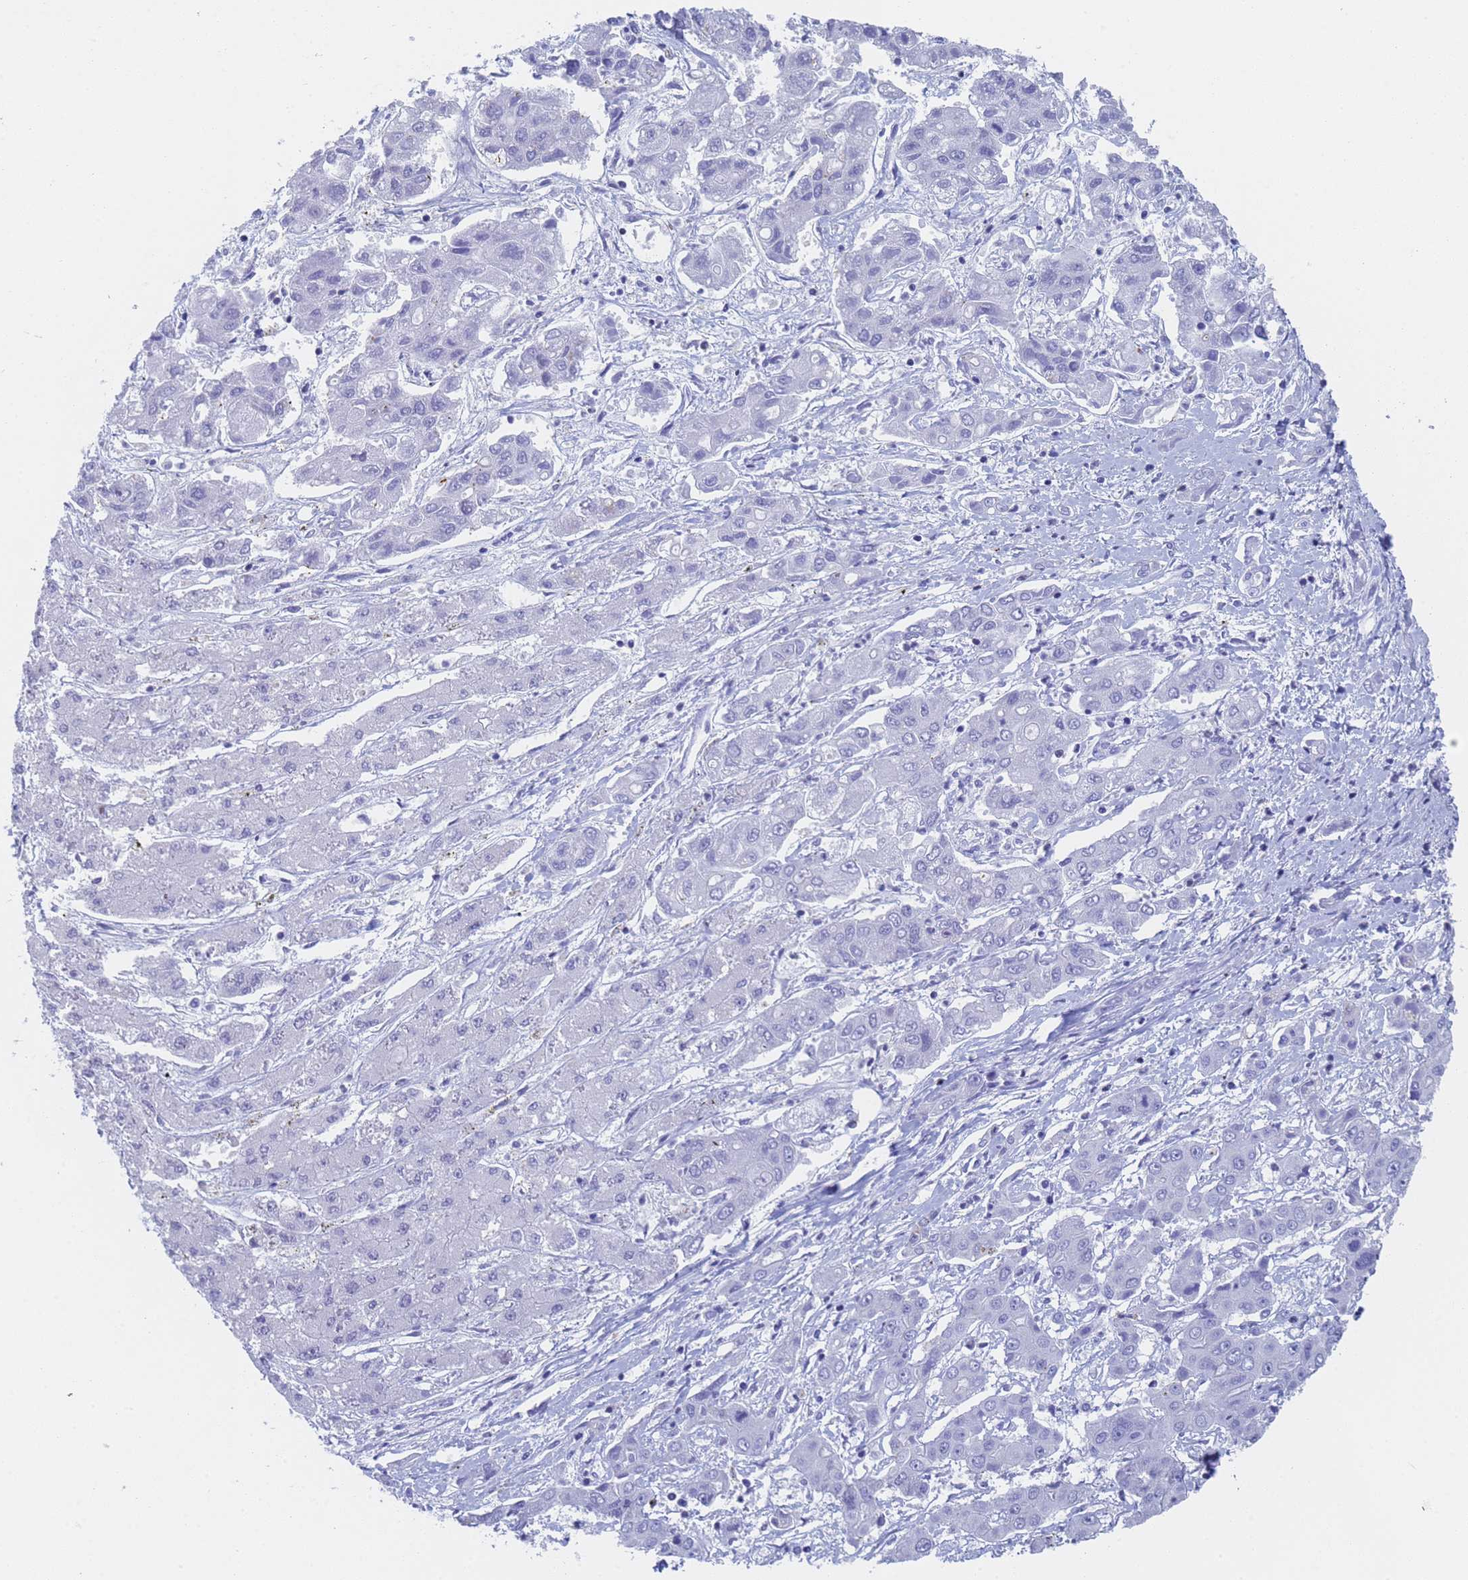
{"staining": {"intensity": "negative", "quantity": "none", "location": "none"}, "tissue": "liver cancer", "cell_type": "Tumor cells", "image_type": "cancer", "snomed": [{"axis": "morphology", "description": "Cholangiocarcinoma"}, {"axis": "topography", "description": "Liver"}], "caption": "Human liver cancer stained for a protein using immunohistochemistry (IHC) shows no expression in tumor cells.", "gene": "STATH", "patient": {"sex": "male", "age": 67}}